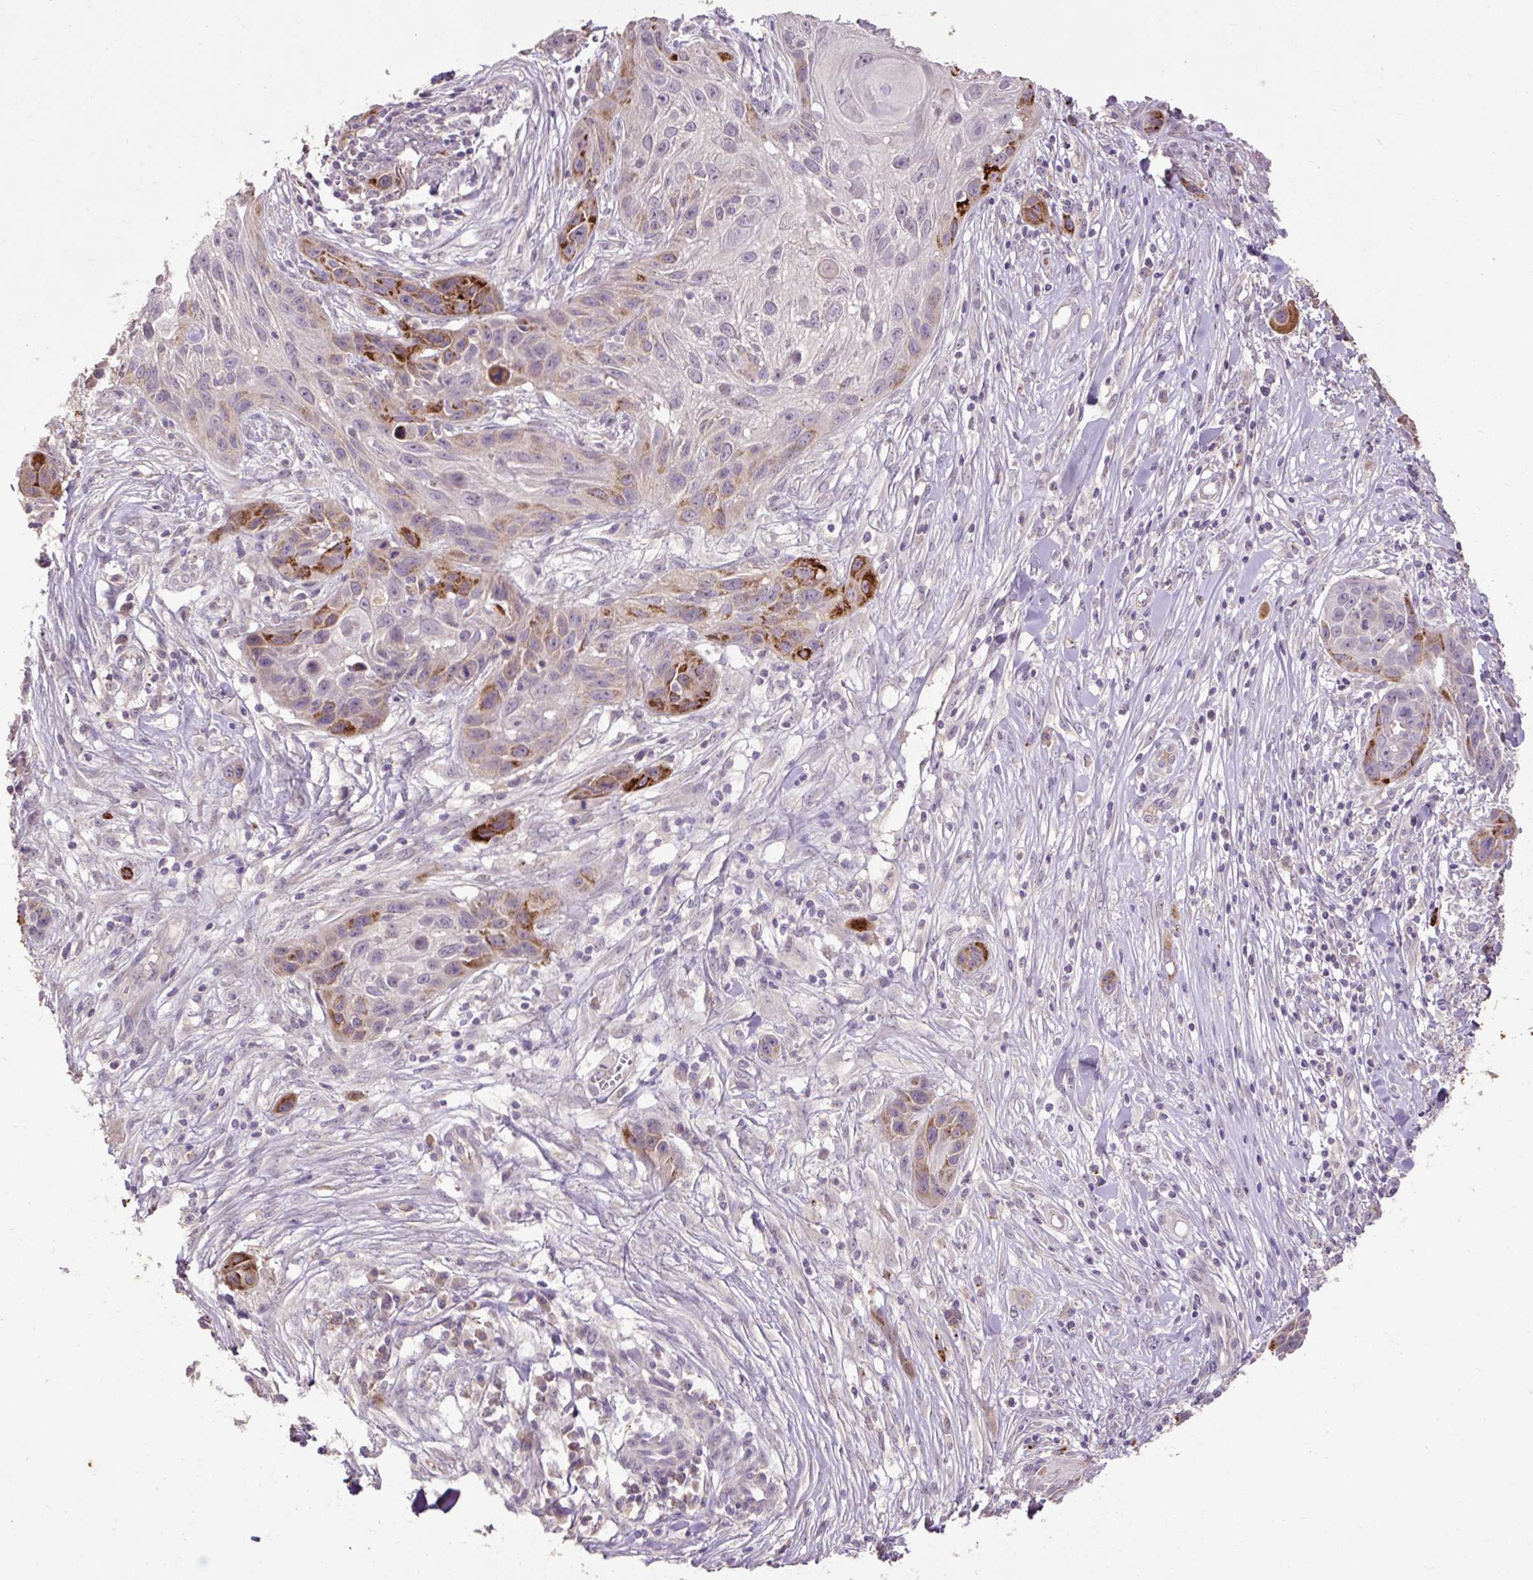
{"staining": {"intensity": "strong", "quantity": "<25%", "location": "cytoplasmic/membranous"}, "tissue": "skin cancer", "cell_type": "Tumor cells", "image_type": "cancer", "snomed": [{"axis": "morphology", "description": "Squamous cell carcinoma, NOS"}, {"axis": "topography", "description": "Skin"}, {"axis": "topography", "description": "Vulva"}], "caption": "Skin cancer was stained to show a protein in brown. There is medium levels of strong cytoplasmic/membranous positivity in approximately <25% of tumor cells.", "gene": "LRTM2", "patient": {"sex": "female", "age": 83}}